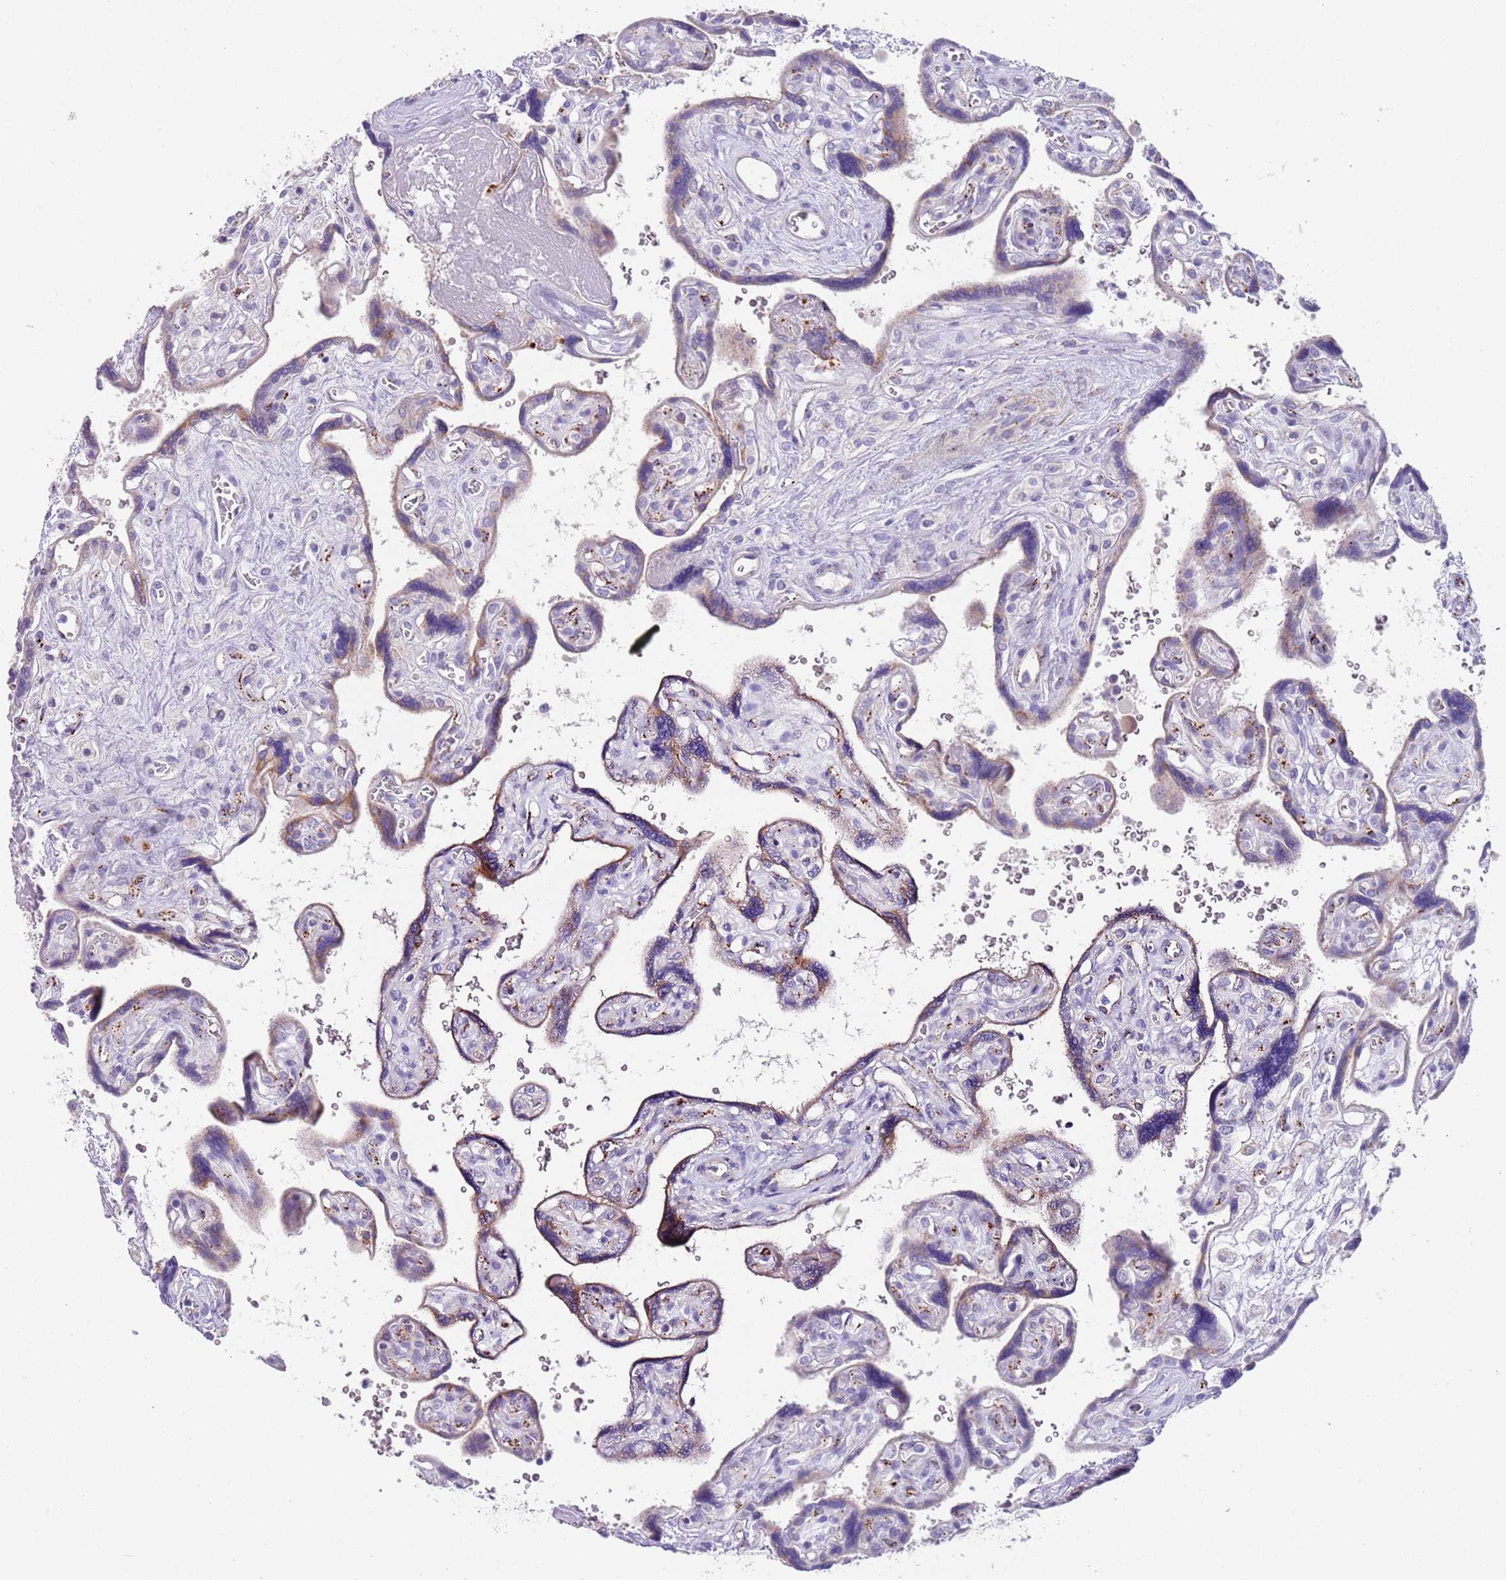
{"staining": {"intensity": "negative", "quantity": "none", "location": "none"}, "tissue": "placenta", "cell_type": "Decidual cells", "image_type": "normal", "snomed": [{"axis": "morphology", "description": "Normal tissue, NOS"}, {"axis": "topography", "description": "Placenta"}], "caption": "Protein analysis of unremarkable placenta displays no significant expression in decidual cells.", "gene": "LRRN3", "patient": {"sex": "female", "age": 39}}